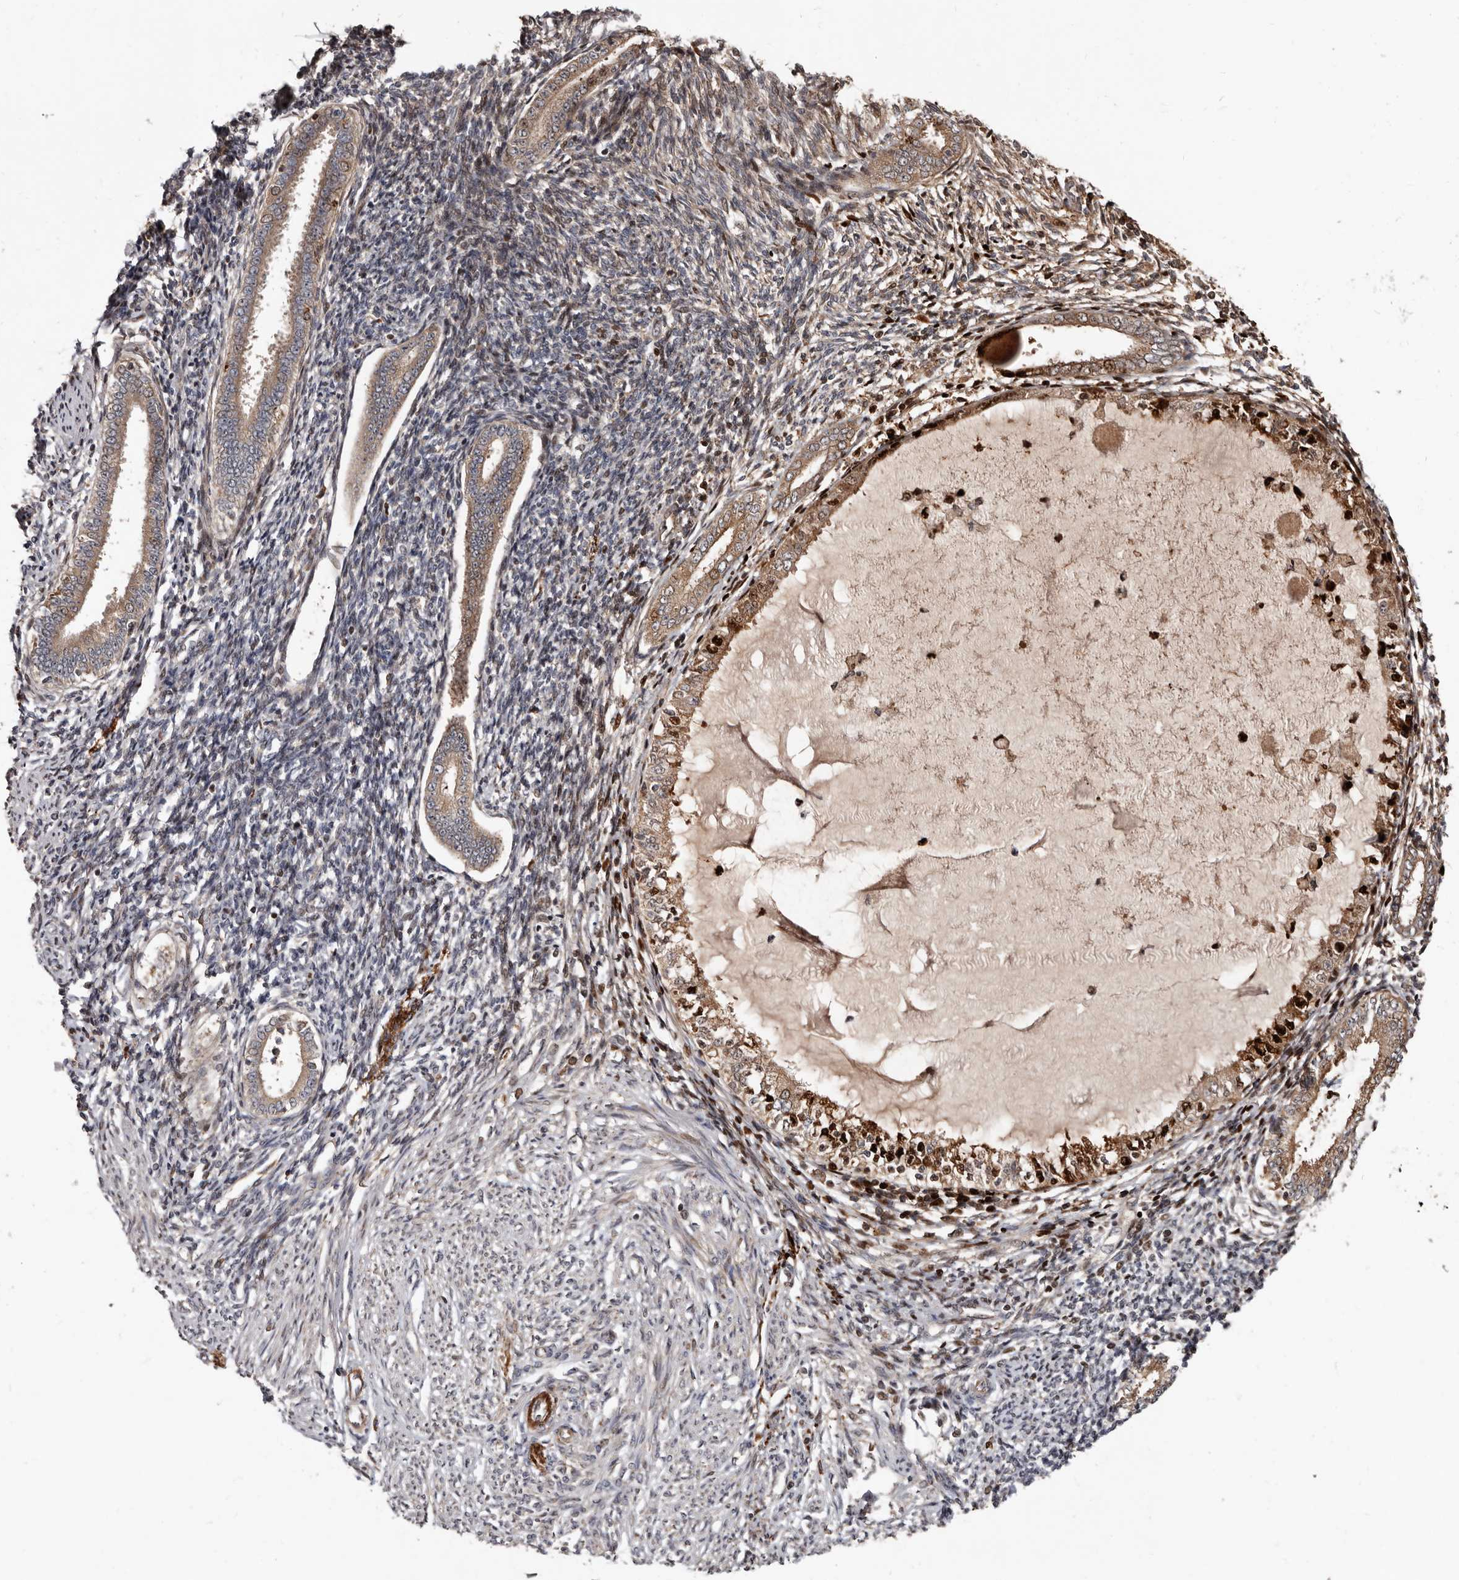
{"staining": {"intensity": "moderate", "quantity": "25%-75%", "location": "cytoplasmic/membranous"}, "tissue": "endometrium", "cell_type": "Cells in endometrial stroma", "image_type": "normal", "snomed": [{"axis": "morphology", "description": "Normal tissue, NOS"}, {"axis": "topography", "description": "Endometrium"}], "caption": "About 25%-75% of cells in endometrial stroma in unremarkable human endometrium exhibit moderate cytoplasmic/membranous protein positivity as visualized by brown immunohistochemical staining.", "gene": "WEE2", "patient": {"sex": "female", "age": 56}}